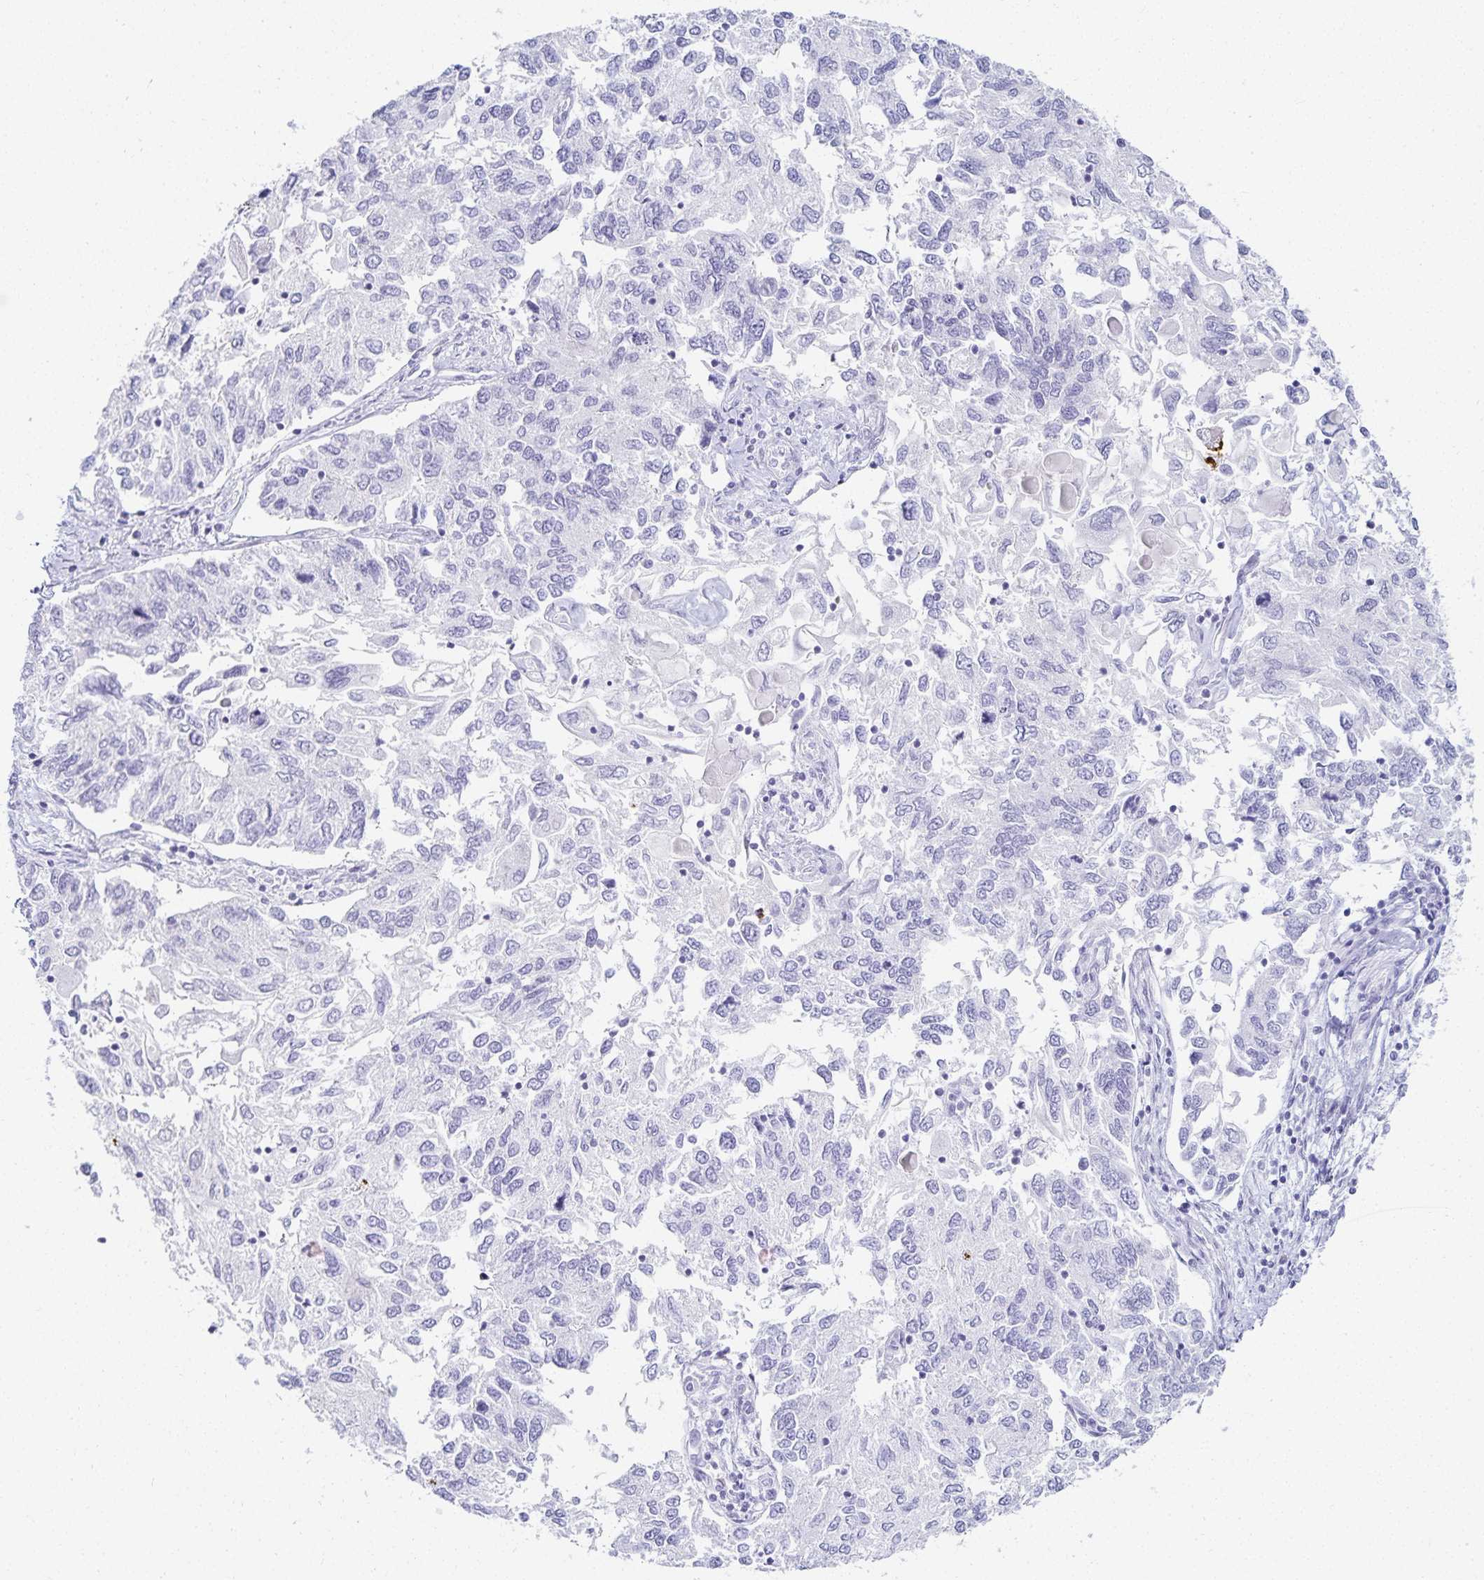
{"staining": {"intensity": "negative", "quantity": "none", "location": "none"}, "tissue": "endometrial cancer", "cell_type": "Tumor cells", "image_type": "cancer", "snomed": [{"axis": "morphology", "description": "Carcinoma, NOS"}, {"axis": "topography", "description": "Uterus"}], "caption": "Tumor cells show no significant protein expression in endometrial carcinoma.", "gene": "GP2", "patient": {"sex": "female", "age": 76}}